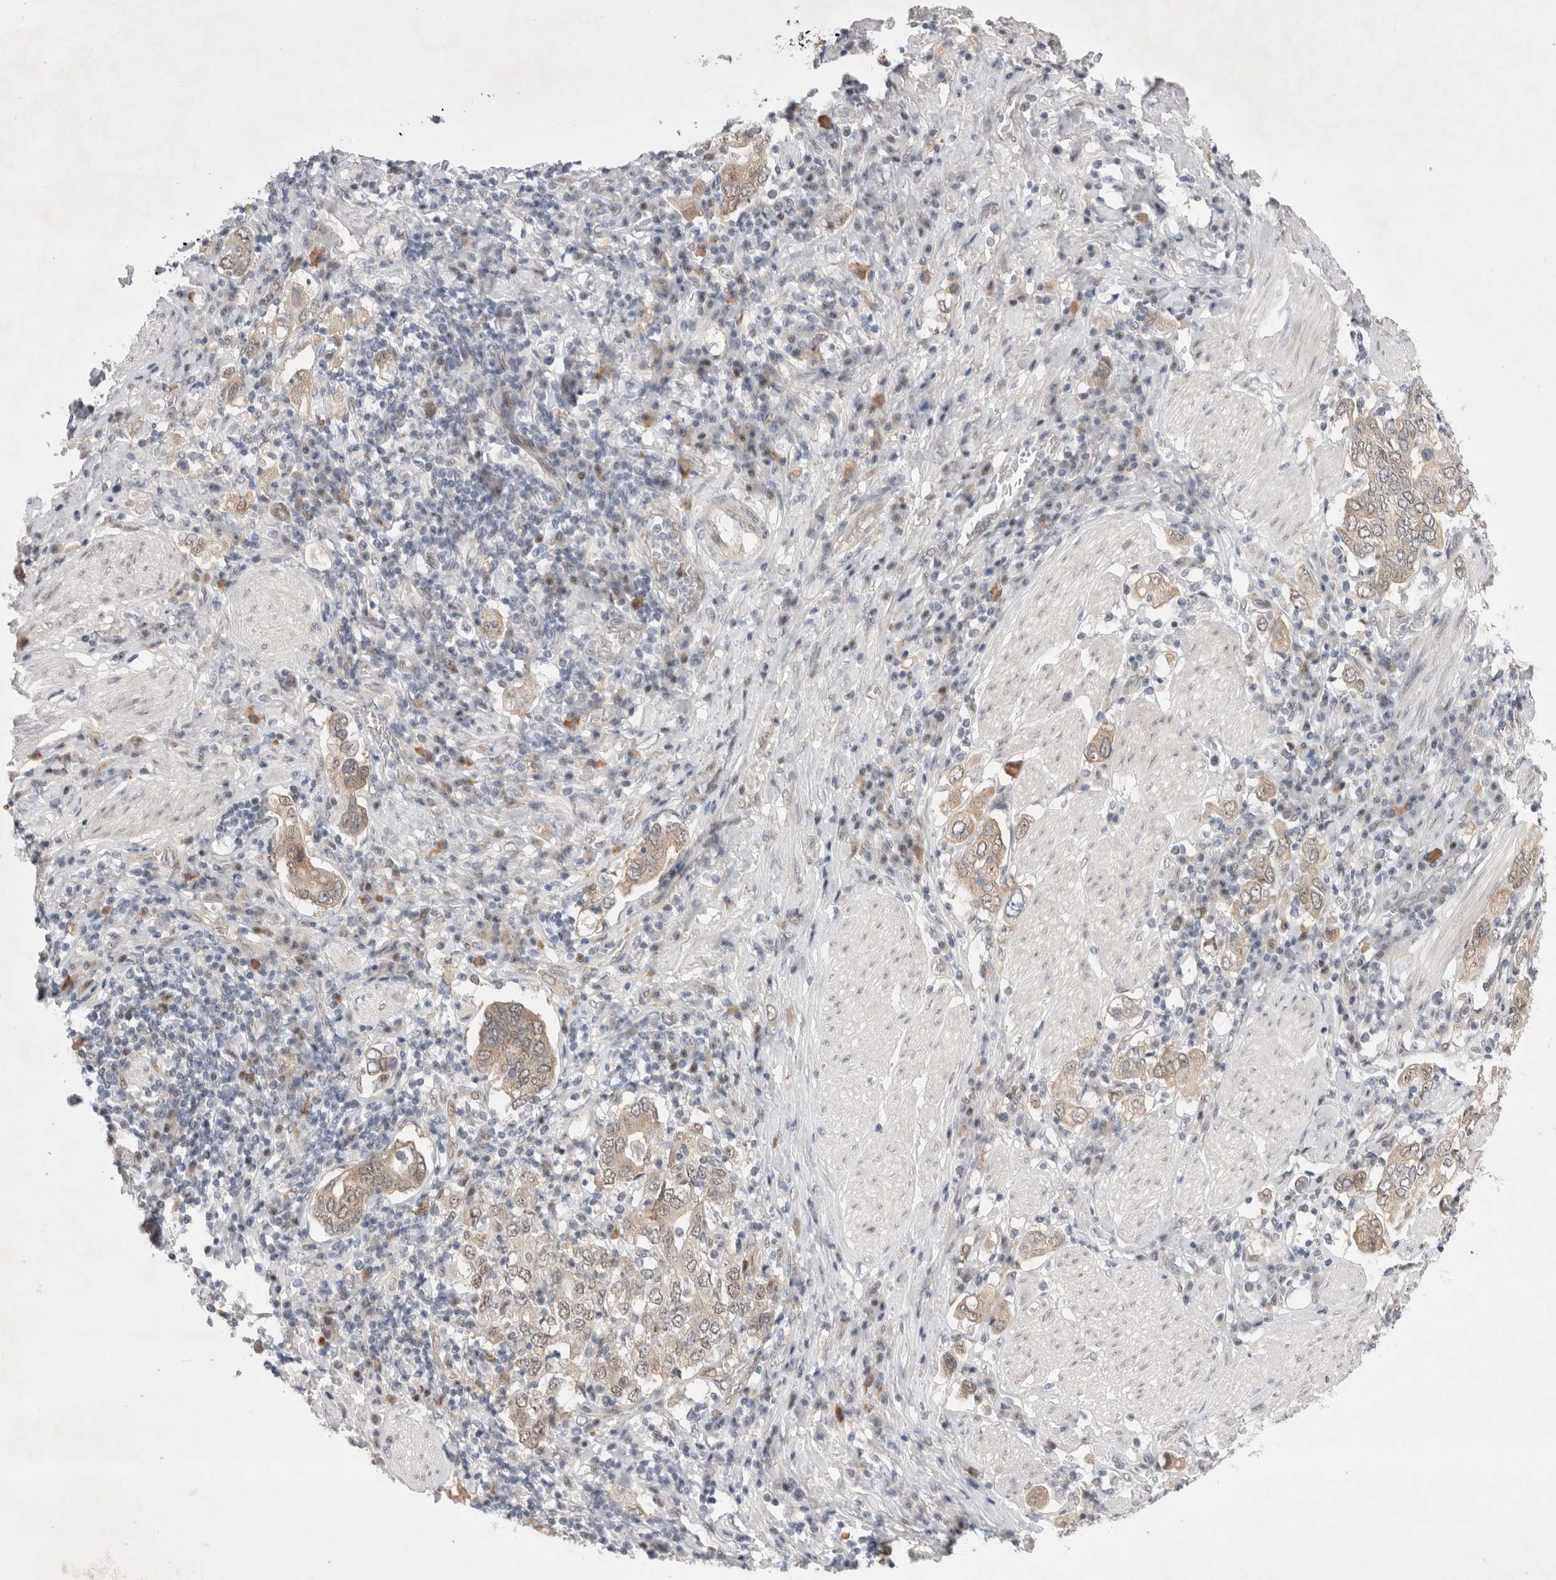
{"staining": {"intensity": "weak", "quantity": "<25%", "location": "cytoplasmic/membranous,nuclear"}, "tissue": "stomach cancer", "cell_type": "Tumor cells", "image_type": "cancer", "snomed": [{"axis": "morphology", "description": "Adenocarcinoma, NOS"}, {"axis": "topography", "description": "Stomach, upper"}], "caption": "DAB (3,3'-diaminobenzidine) immunohistochemical staining of adenocarcinoma (stomach) displays no significant positivity in tumor cells.", "gene": "WIPF2", "patient": {"sex": "male", "age": 62}}